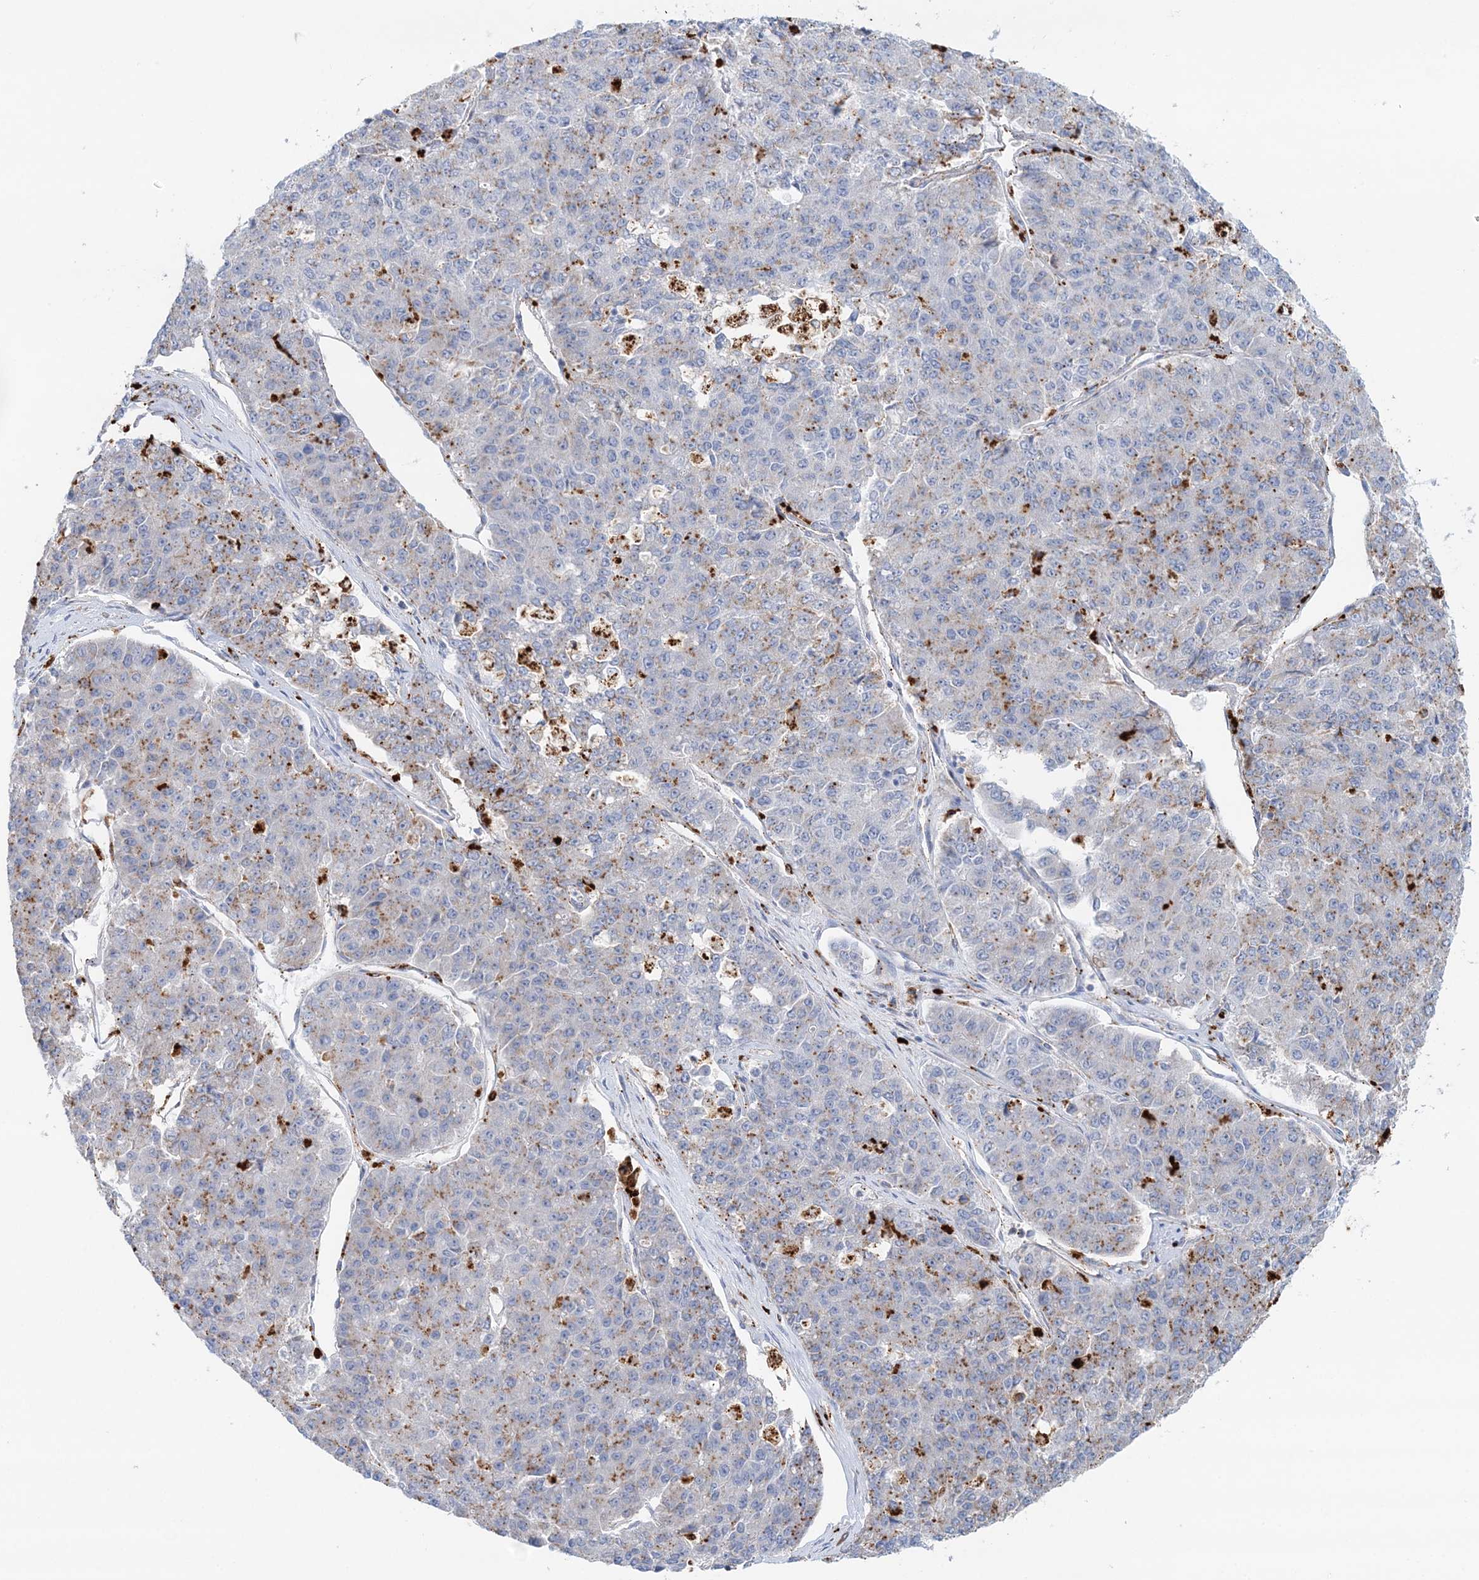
{"staining": {"intensity": "moderate", "quantity": "<25%", "location": "cytoplasmic/membranous"}, "tissue": "pancreatic cancer", "cell_type": "Tumor cells", "image_type": "cancer", "snomed": [{"axis": "morphology", "description": "Adenocarcinoma, NOS"}, {"axis": "topography", "description": "Pancreas"}], "caption": "IHC micrograph of pancreatic cancer (adenocarcinoma) stained for a protein (brown), which exhibits low levels of moderate cytoplasmic/membranous staining in approximately <25% of tumor cells.", "gene": "TPP1", "patient": {"sex": "male", "age": 50}}